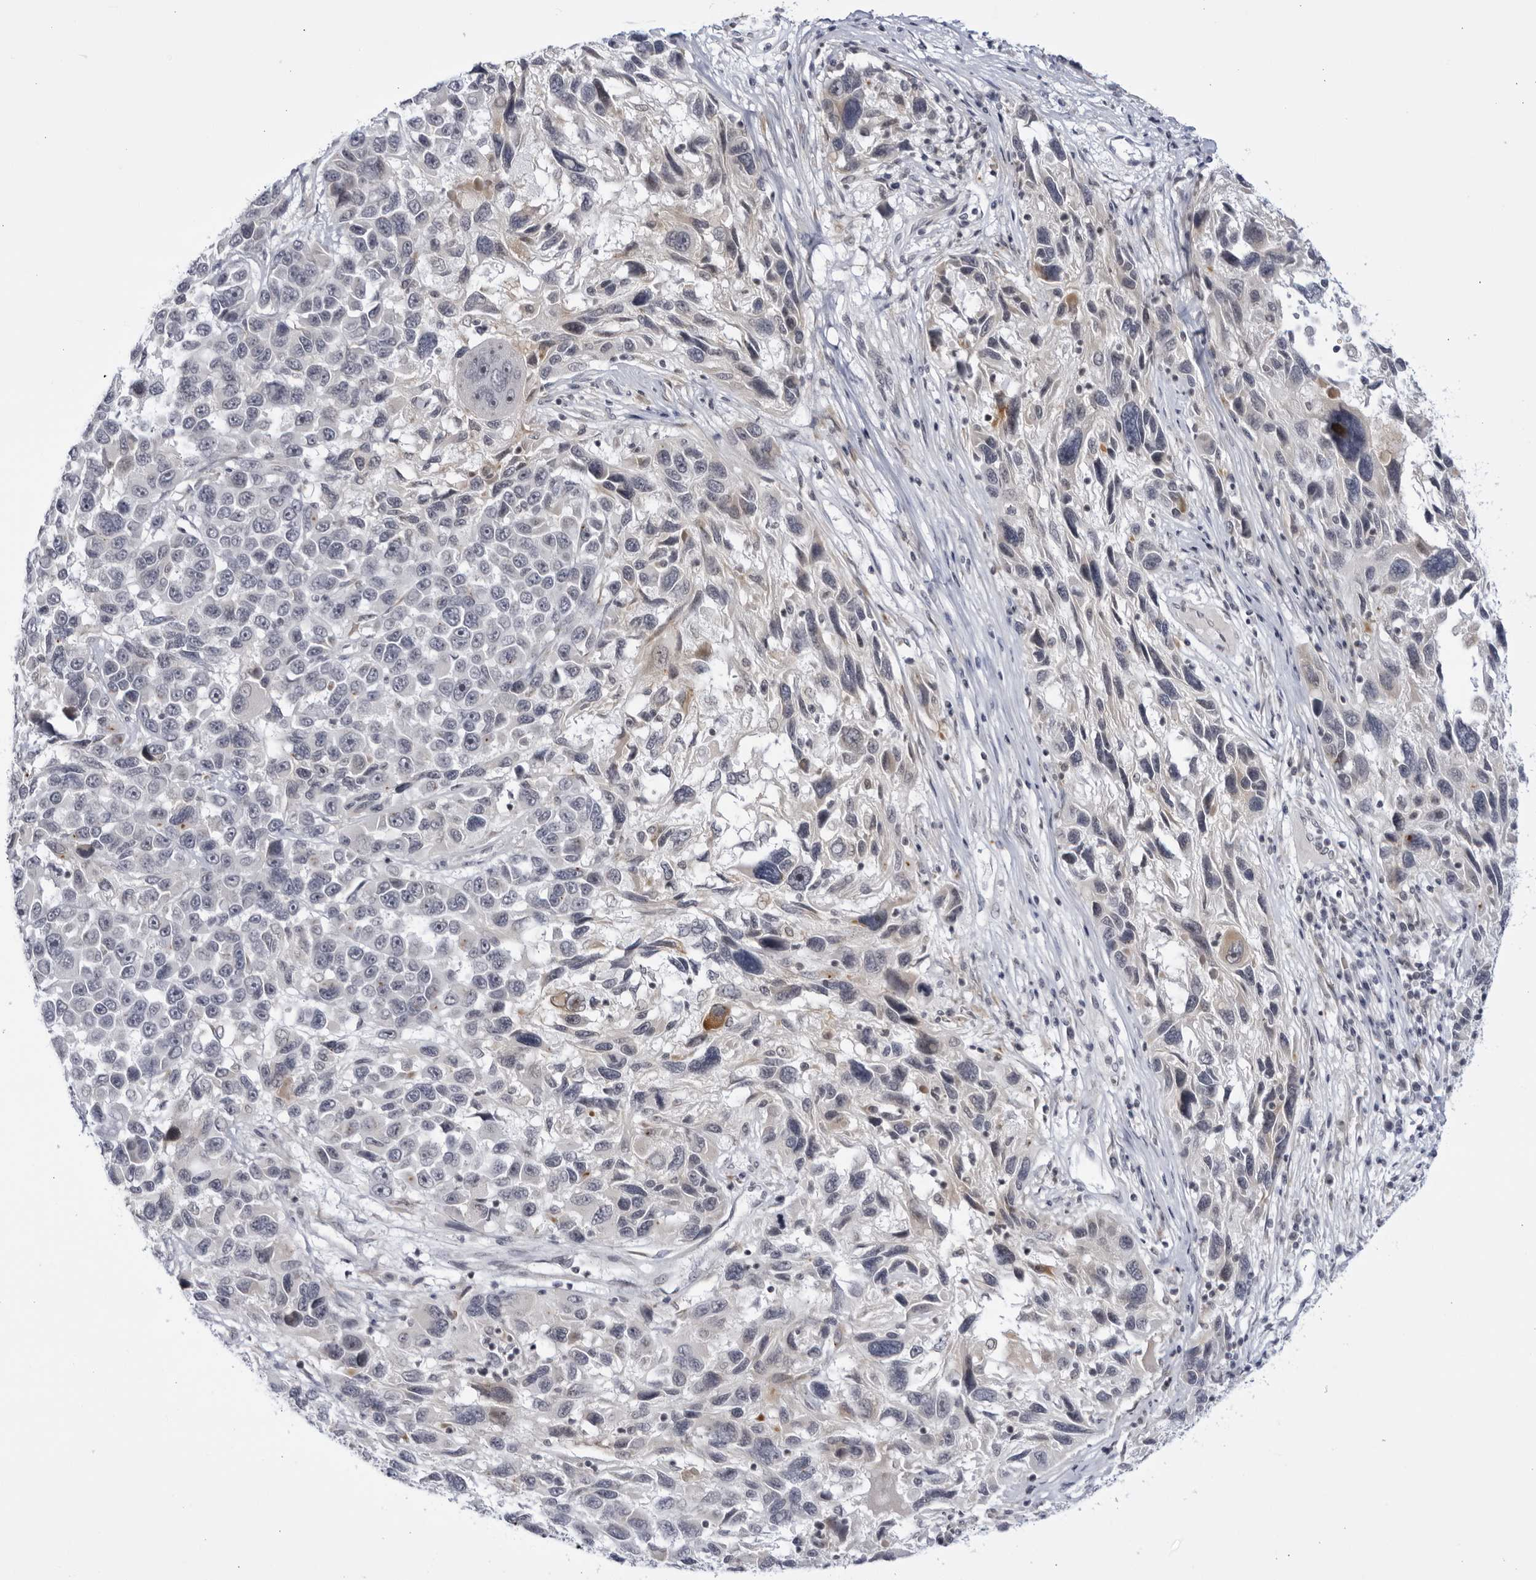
{"staining": {"intensity": "negative", "quantity": "none", "location": "none"}, "tissue": "melanoma", "cell_type": "Tumor cells", "image_type": "cancer", "snomed": [{"axis": "morphology", "description": "Malignant melanoma, NOS"}, {"axis": "topography", "description": "Skin"}], "caption": "Immunohistochemical staining of melanoma shows no significant positivity in tumor cells.", "gene": "CNBD1", "patient": {"sex": "male", "age": 53}}